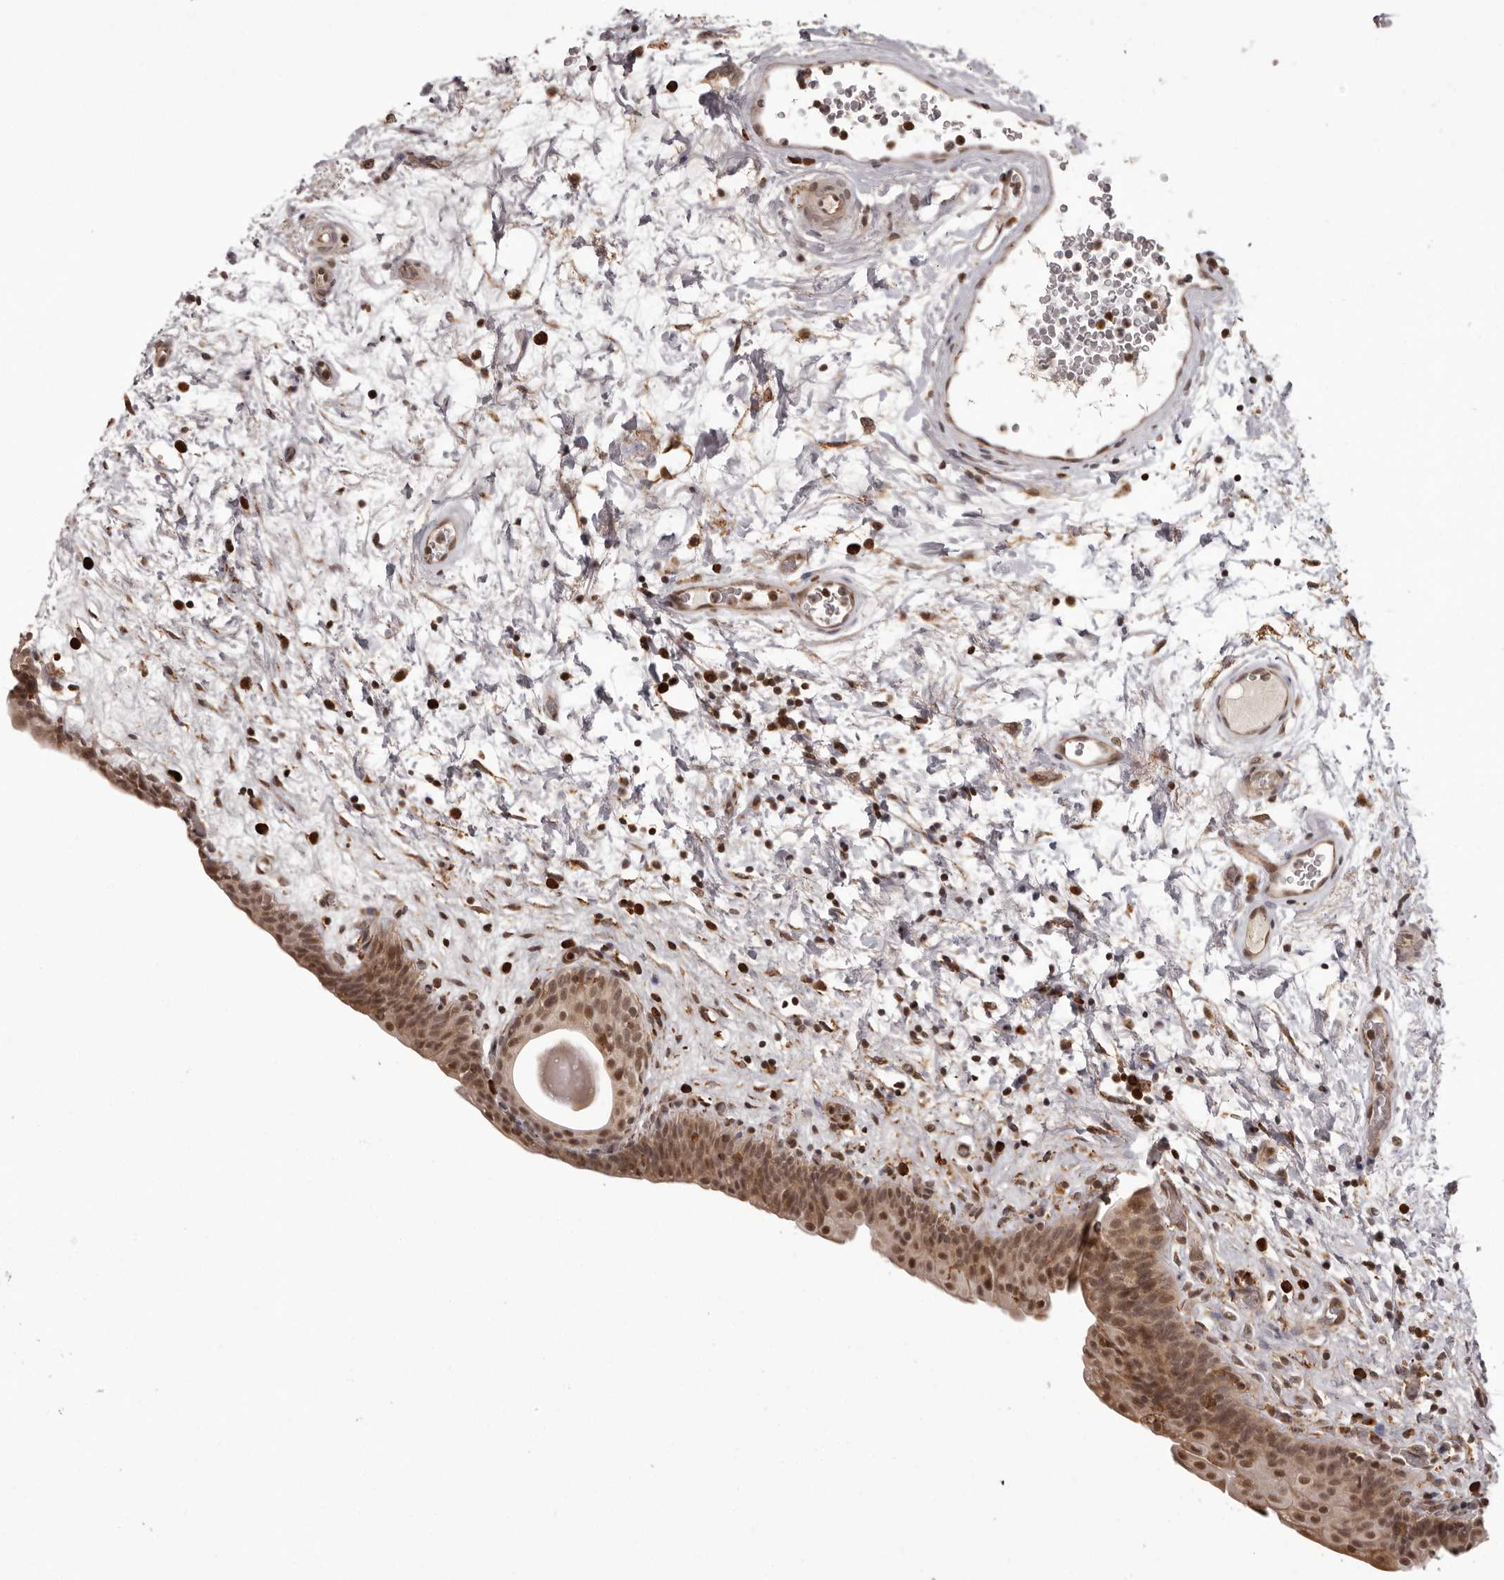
{"staining": {"intensity": "moderate", "quantity": ">75%", "location": "cytoplasmic/membranous,nuclear"}, "tissue": "urinary bladder", "cell_type": "Urothelial cells", "image_type": "normal", "snomed": [{"axis": "morphology", "description": "Normal tissue, NOS"}, {"axis": "topography", "description": "Urinary bladder"}], "caption": "The image displays immunohistochemical staining of normal urinary bladder. There is moderate cytoplasmic/membranous,nuclear positivity is appreciated in approximately >75% of urothelial cells. Immunohistochemistry (ihc) stains the protein in brown and the nuclei are stained blue.", "gene": "IL32", "patient": {"sex": "male", "age": 83}}